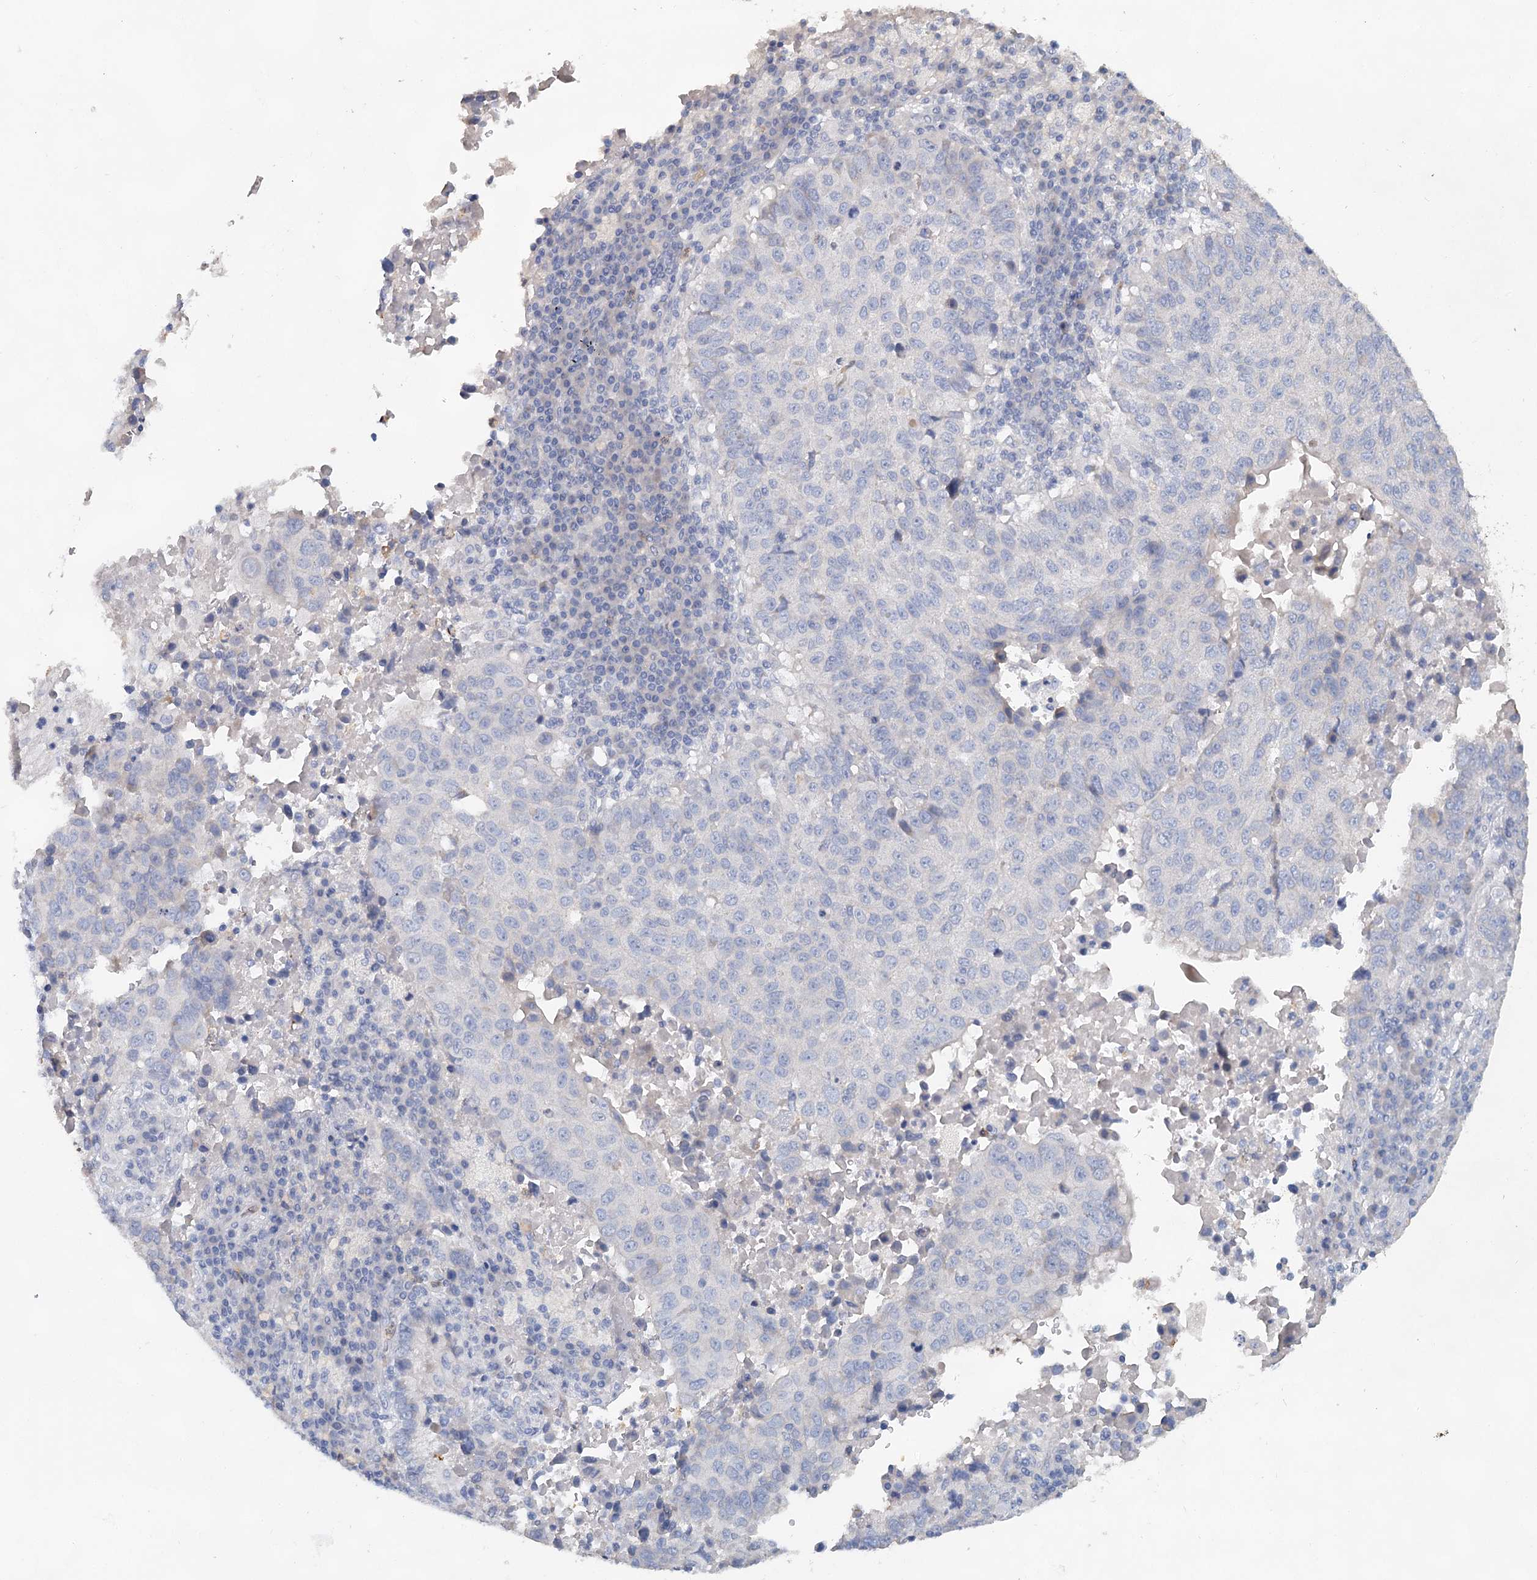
{"staining": {"intensity": "negative", "quantity": "none", "location": "none"}, "tissue": "lung cancer", "cell_type": "Tumor cells", "image_type": "cancer", "snomed": [{"axis": "morphology", "description": "Squamous cell carcinoma, NOS"}, {"axis": "topography", "description": "Lung"}], "caption": "The micrograph exhibits no significant expression in tumor cells of squamous cell carcinoma (lung). (DAB (3,3'-diaminobenzidine) IHC with hematoxylin counter stain).", "gene": "MYL6B", "patient": {"sex": "male", "age": 73}}